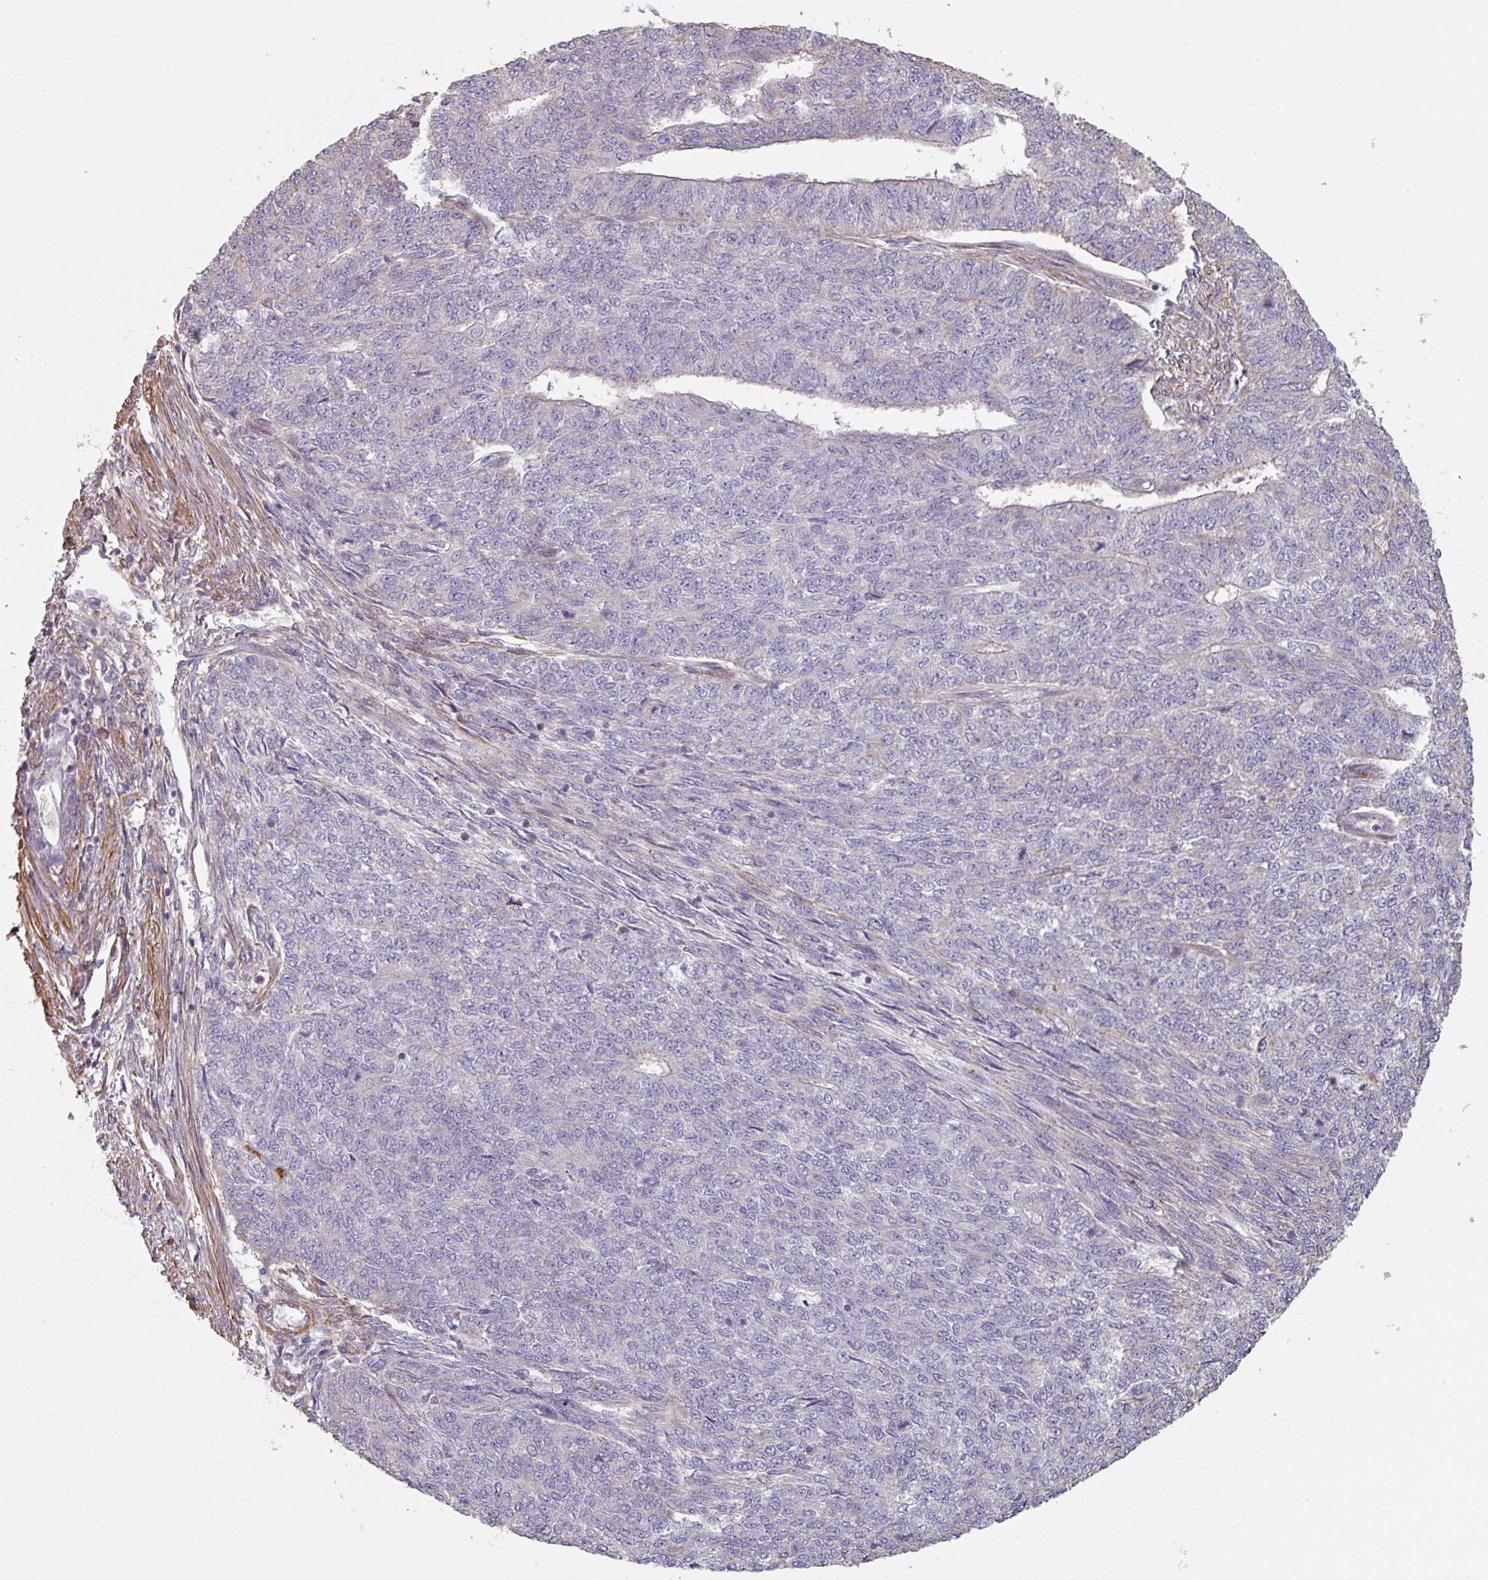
{"staining": {"intensity": "negative", "quantity": "none", "location": "none"}, "tissue": "endometrial cancer", "cell_type": "Tumor cells", "image_type": "cancer", "snomed": [{"axis": "morphology", "description": "Adenocarcinoma, NOS"}, {"axis": "topography", "description": "Endometrium"}], "caption": "Protein analysis of endometrial adenocarcinoma reveals no significant staining in tumor cells.", "gene": "GSTA4", "patient": {"sex": "female", "age": 32}}